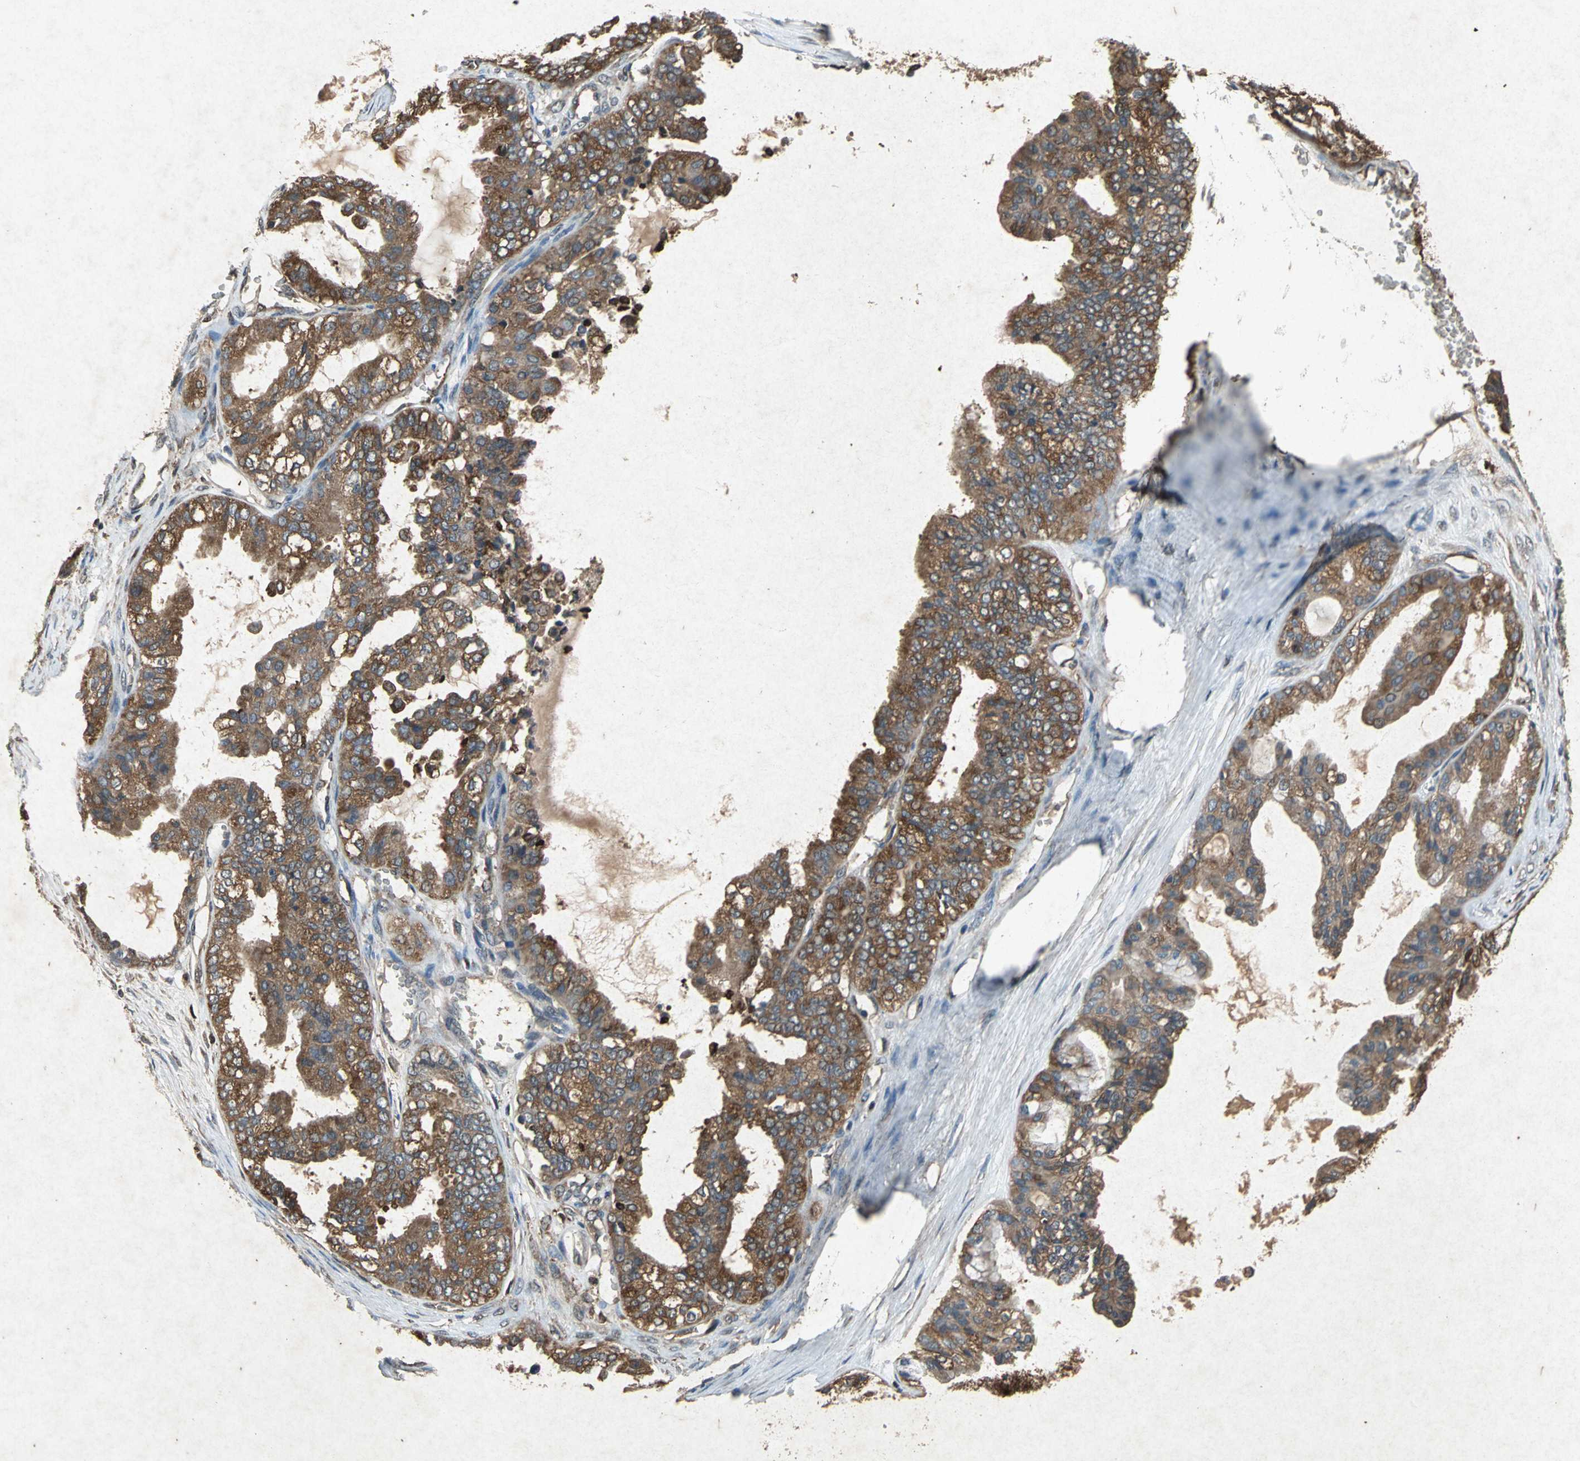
{"staining": {"intensity": "moderate", "quantity": ">75%", "location": "cytoplasmic/membranous"}, "tissue": "ovarian cancer", "cell_type": "Tumor cells", "image_type": "cancer", "snomed": [{"axis": "morphology", "description": "Carcinoma, NOS"}, {"axis": "morphology", "description": "Carcinoma, endometroid"}, {"axis": "topography", "description": "Ovary"}], "caption": "High-power microscopy captured an immunohistochemistry image of ovarian cancer, revealing moderate cytoplasmic/membranous staining in approximately >75% of tumor cells.", "gene": "HSP90AB1", "patient": {"sex": "female", "age": 50}}